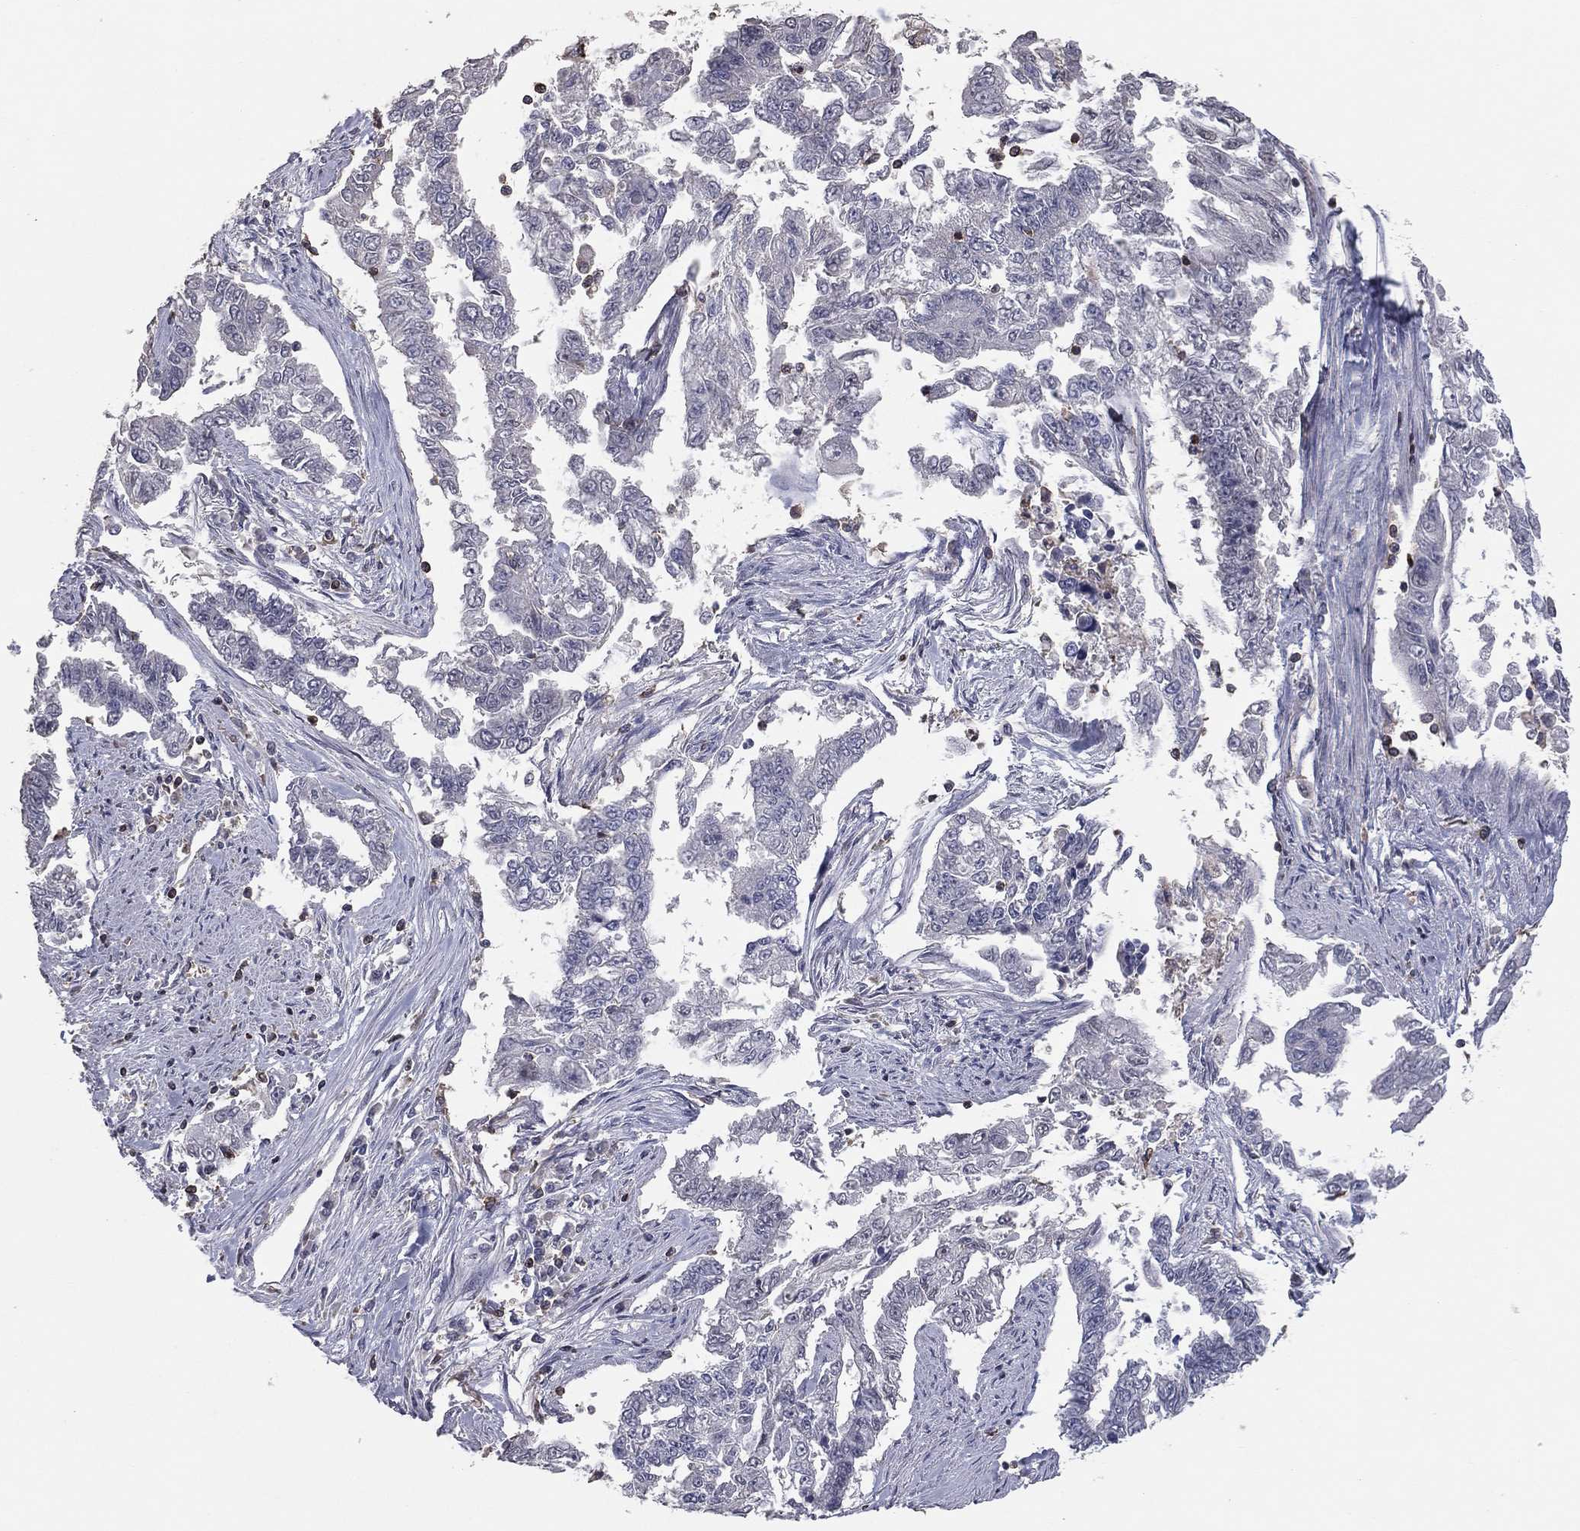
{"staining": {"intensity": "negative", "quantity": "none", "location": "none"}, "tissue": "endometrial cancer", "cell_type": "Tumor cells", "image_type": "cancer", "snomed": [{"axis": "morphology", "description": "Adenocarcinoma, NOS"}, {"axis": "topography", "description": "Uterus"}], "caption": "High magnification brightfield microscopy of endometrial adenocarcinoma stained with DAB (3,3'-diaminobenzidine) (brown) and counterstained with hematoxylin (blue): tumor cells show no significant positivity.", "gene": "PSTPIP1", "patient": {"sex": "female", "age": 59}}